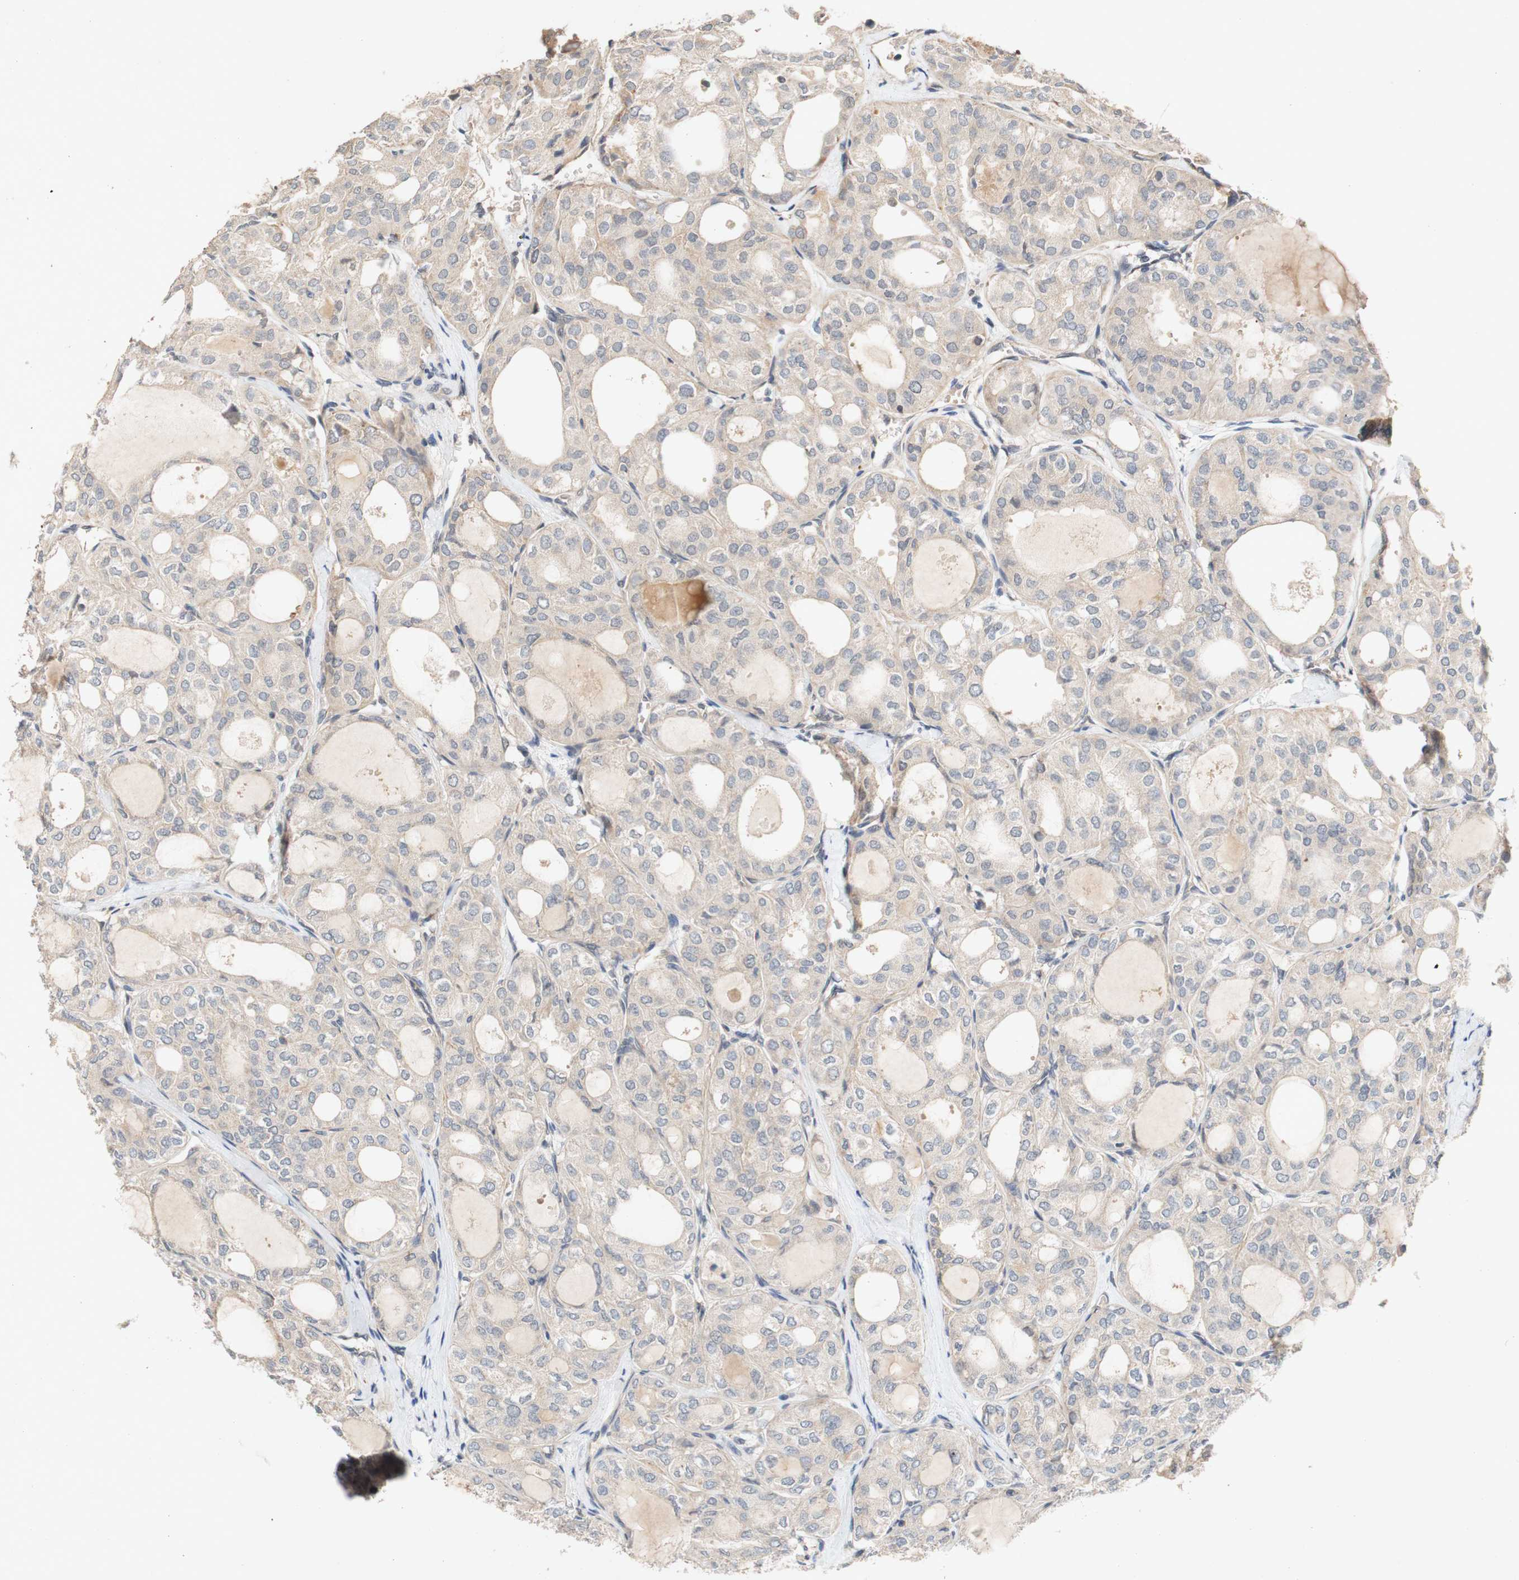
{"staining": {"intensity": "weak", "quantity": "25%-75%", "location": "cytoplasmic/membranous"}, "tissue": "thyroid cancer", "cell_type": "Tumor cells", "image_type": "cancer", "snomed": [{"axis": "morphology", "description": "Follicular adenoma carcinoma, NOS"}, {"axis": "topography", "description": "Thyroid gland"}], "caption": "The histopathology image demonstrates staining of thyroid cancer (follicular adenoma carcinoma), revealing weak cytoplasmic/membranous protein staining (brown color) within tumor cells.", "gene": "PIN1", "patient": {"sex": "male", "age": 75}}